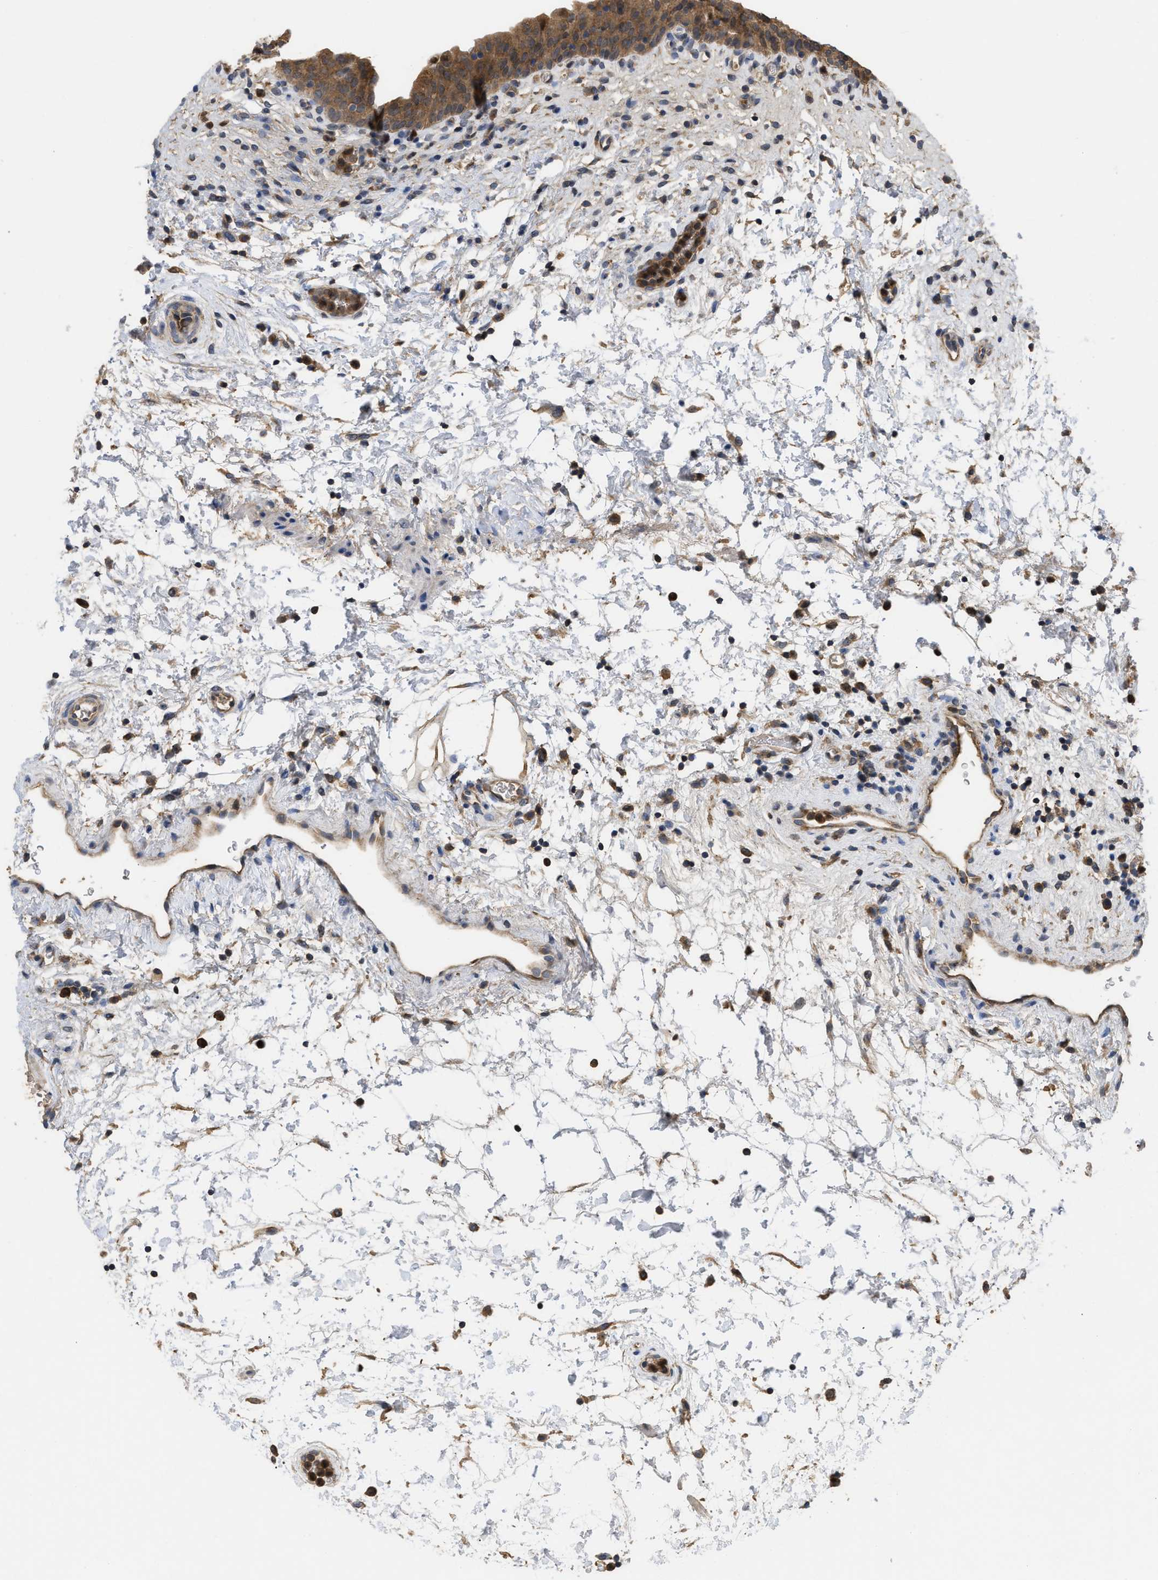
{"staining": {"intensity": "moderate", "quantity": ">75%", "location": "cytoplasmic/membranous"}, "tissue": "urinary bladder", "cell_type": "Urothelial cells", "image_type": "normal", "snomed": [{"axis": "morphology", "description": "Normal tissue, NOS"}, {"axis": "topography", "description": "Urinary bladder"}], "caption": "Unremarkable urinary bladder displays moderate cytoplasmic/membranous staining in approximately >75% of urothelial cells, visualized by immunohistochemistry. (DAB IHC, brown staining for protein, blue staining for nuclei).", "gene": "RNF216", "patient": {"sex": "male", "age": 37}}